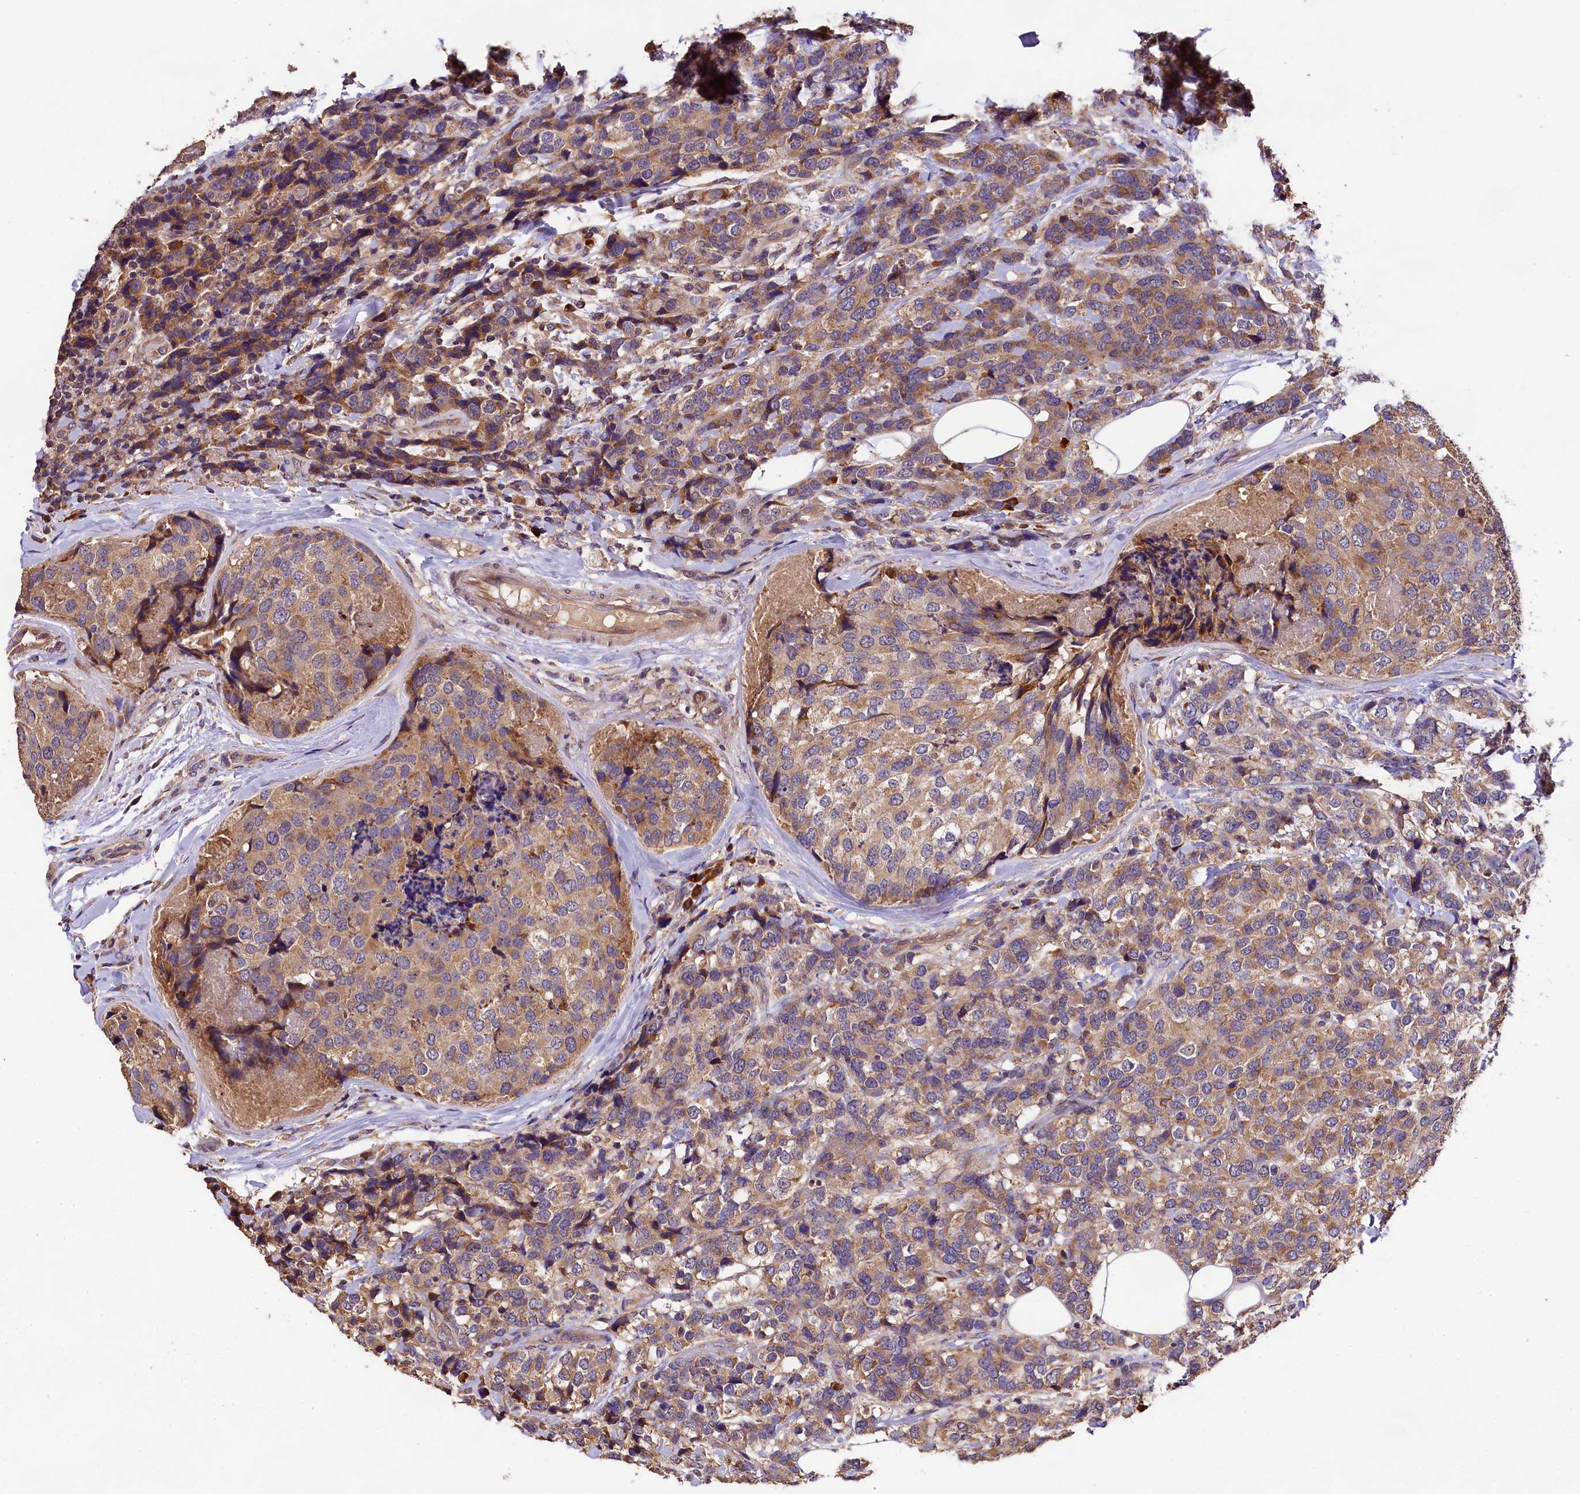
{"staining": {"intensity": "moderate", "quantity": "25%-75%", "location": "cytoplasmic/membranous"}, "tissue": "breast cancer", "cell_type": "Tumor cells", "image_type": "cancer", "snomed": [{"axis": "morphology", "description": "Lobular carcinoma"}, {"axis": "topography", "description": "Breast"}], "caption": "Immunohistochemistry photomicrograph of neoplastic tissue: human breast lobular carcinoma stained using immunohistochemistry (IHC) reveals medium levels of moderate protein expression localized specifically in the cytoplasmic/membranous of tumor cells, appearing as a cytoplasmic/membranous brown color.", "gene": "ENKD1", "patient": {"sex": "female", "age": 59}}